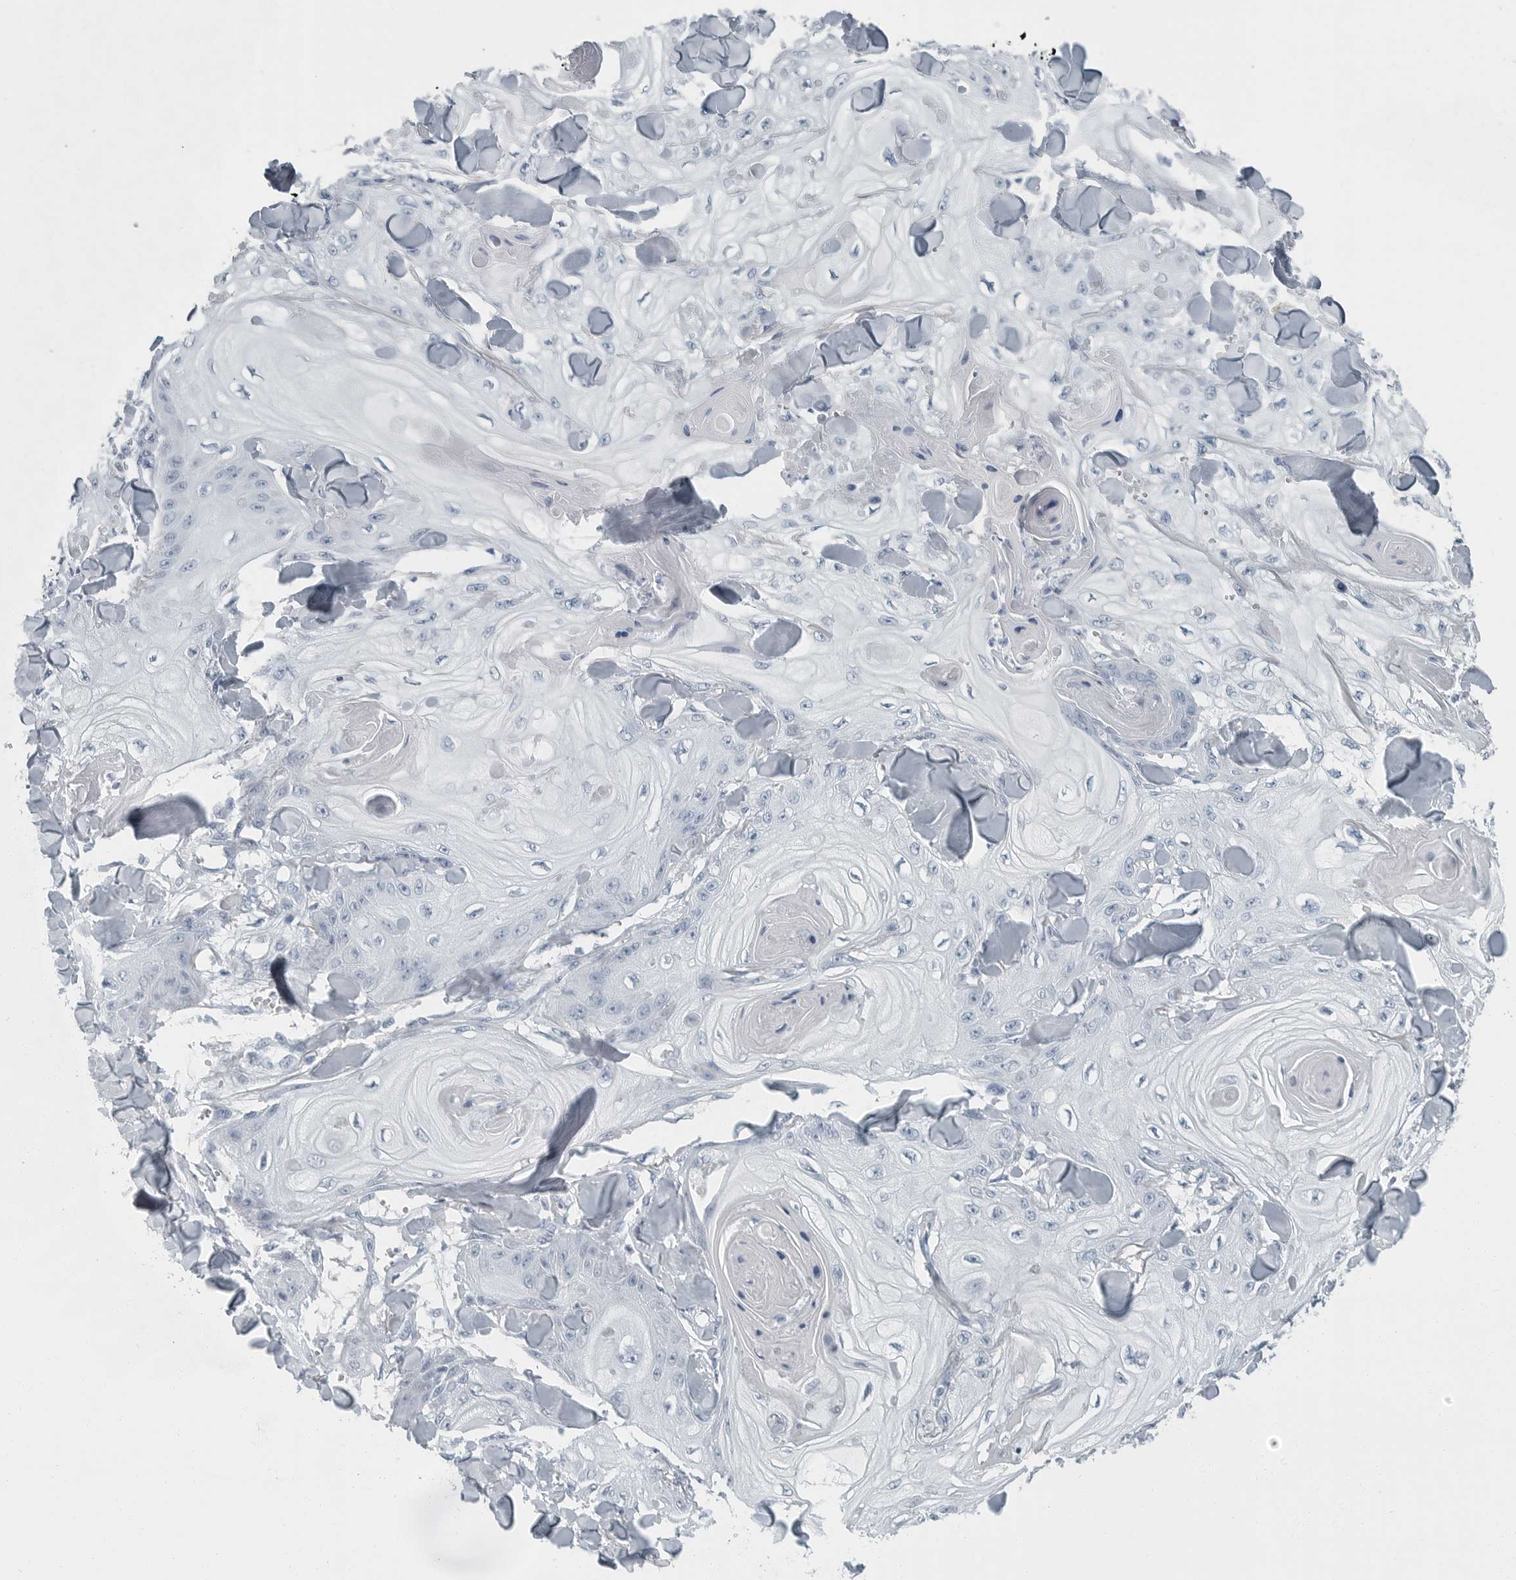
{"staining": {"intensity": "negative", "quantity": "none", "location": "none"}, "tissue": "skin cancer", "cell_type": "Tumor cells", "image_type": "cancer", "snomed": [{"axis": "morphology", "description": "Squamous cell carcinoma, NOS"}, {"axis": "topography", "description": "Skin"}], "caption": "Tumor cells are negative for protein expression in human skin cancer.", "gene": "ZPBP2", "patient": {"sex": "male", "age": 74}}